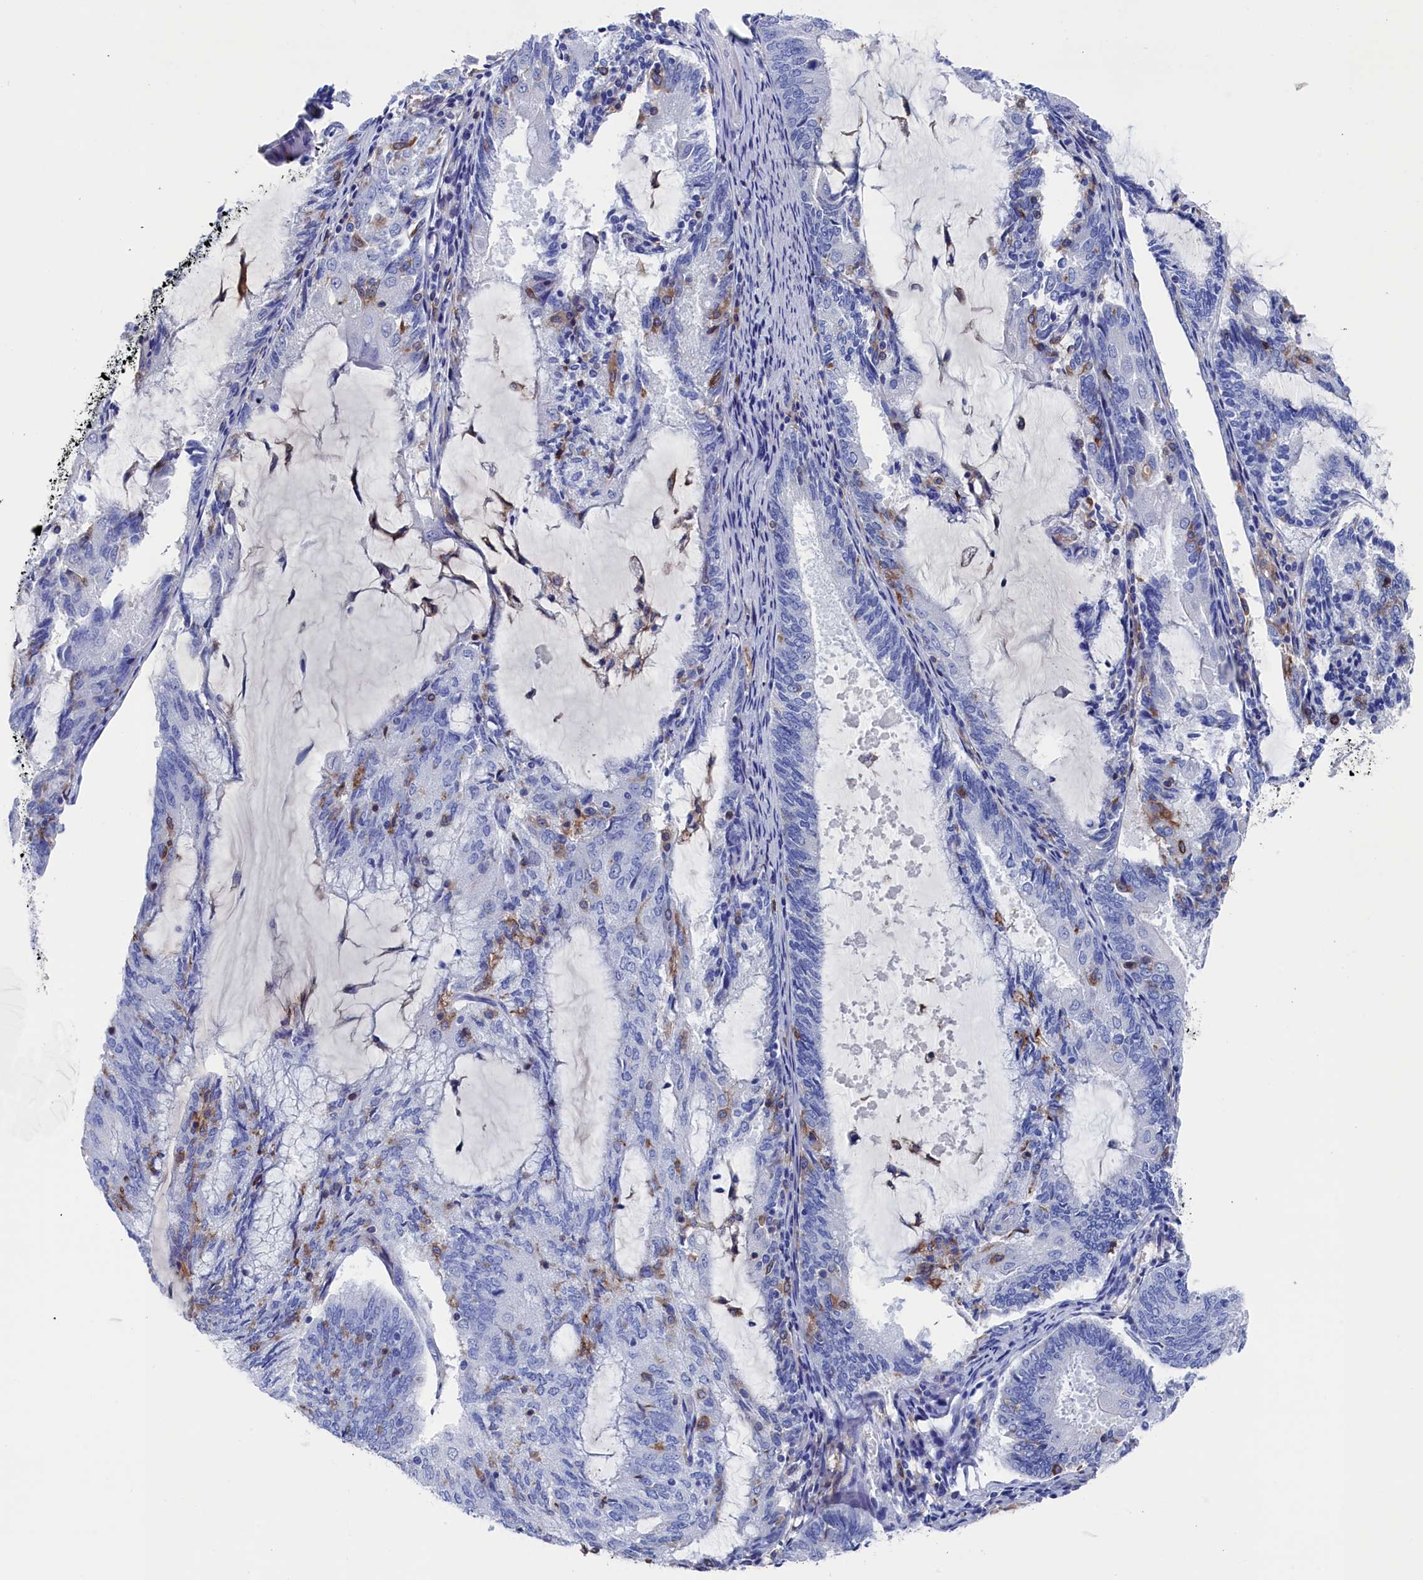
{"staining": {"intensity": "negative", "quantity": "none", "location": "none"}, "tissue": "endometrial cancer", "cell_type": "Tumor cells", "image_type": "cancer", "snomed": [{"axis": "morphology", "description": "Adenocarcinoma, NOS"}, {"axis": "topography", "description": "Endometrium"}], "caption": "IHC micrograph of neoplastic tissue: adenocarcinoma (endometrial) stained with DAB reveals no significant protein staining in tumor cells.", "gene": "TYROBP", "patient": {"sex": "female", "age": 81}}